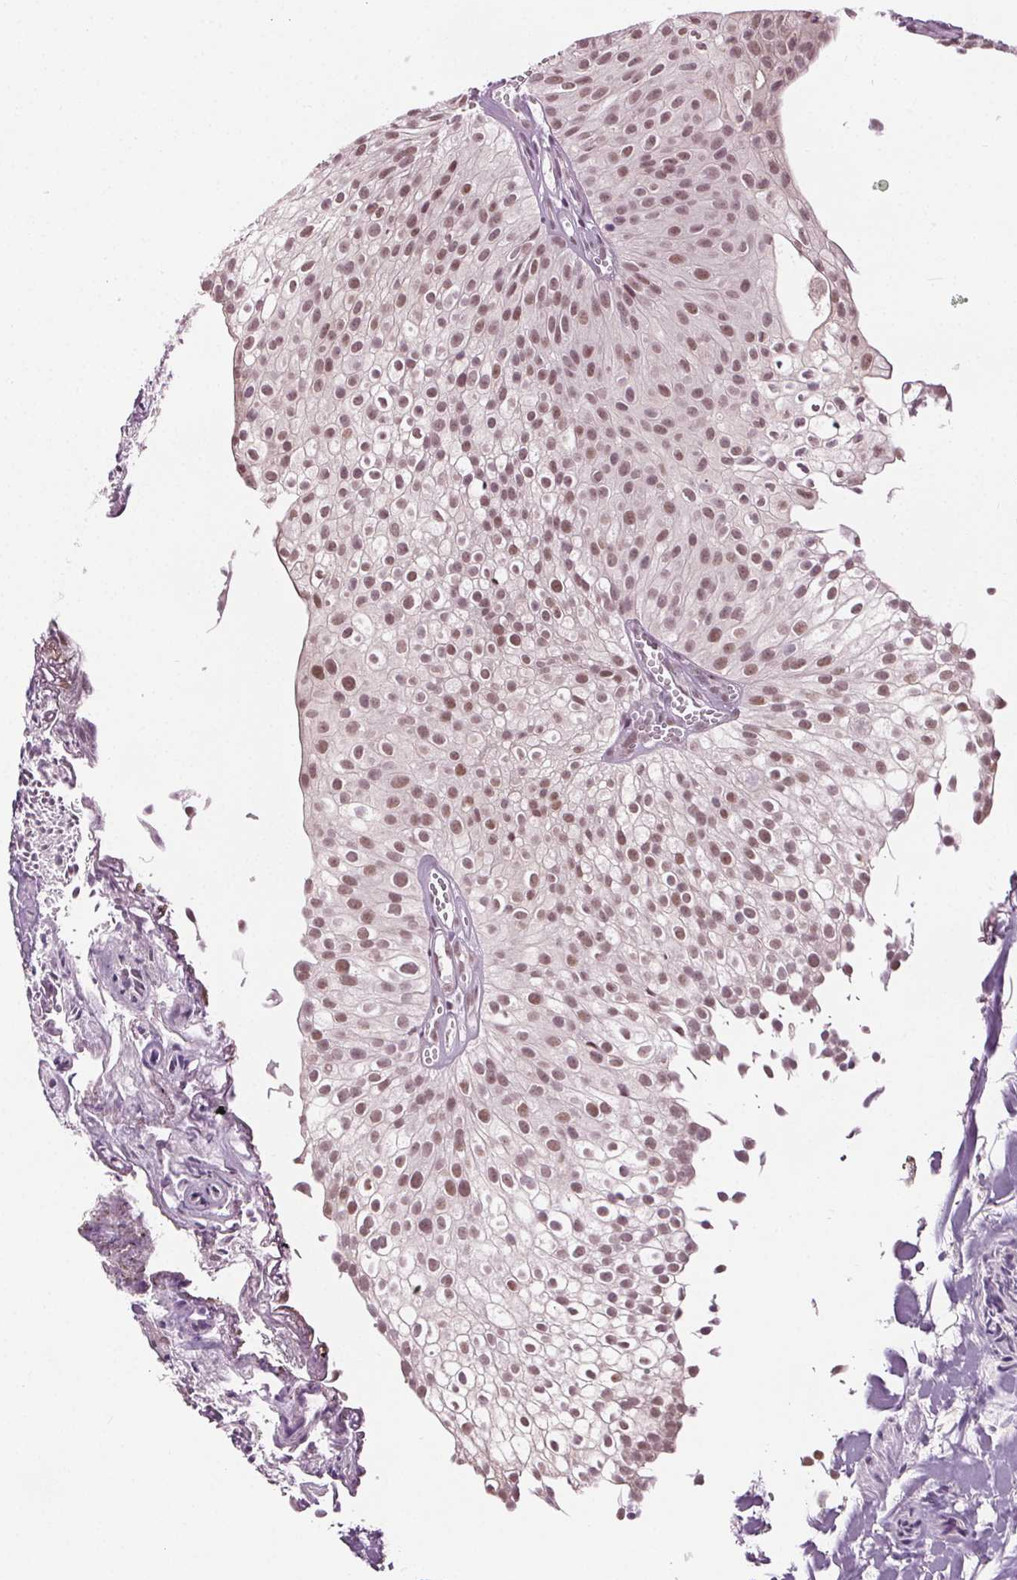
{"staining": {"intensity": "moderate", "quantity": ">75%", "location": "nuclear"}, "tissue": "urothelial cancer", "cell_type": "Tumor cells", "image_type": "cancer", "snomed": [{"axis": "morphology", "description": "Urothelial carcinoma, Low grade"}, {"axis": "topography", "description": "Urinary bladder"}], "caption": "A brown stain labels moderate nuclear positivity of a protein in human low-grade urothelial carcinoma tumor cells.", "gene": "IWS1", "patient": {"sex": "male", "age": 70}}